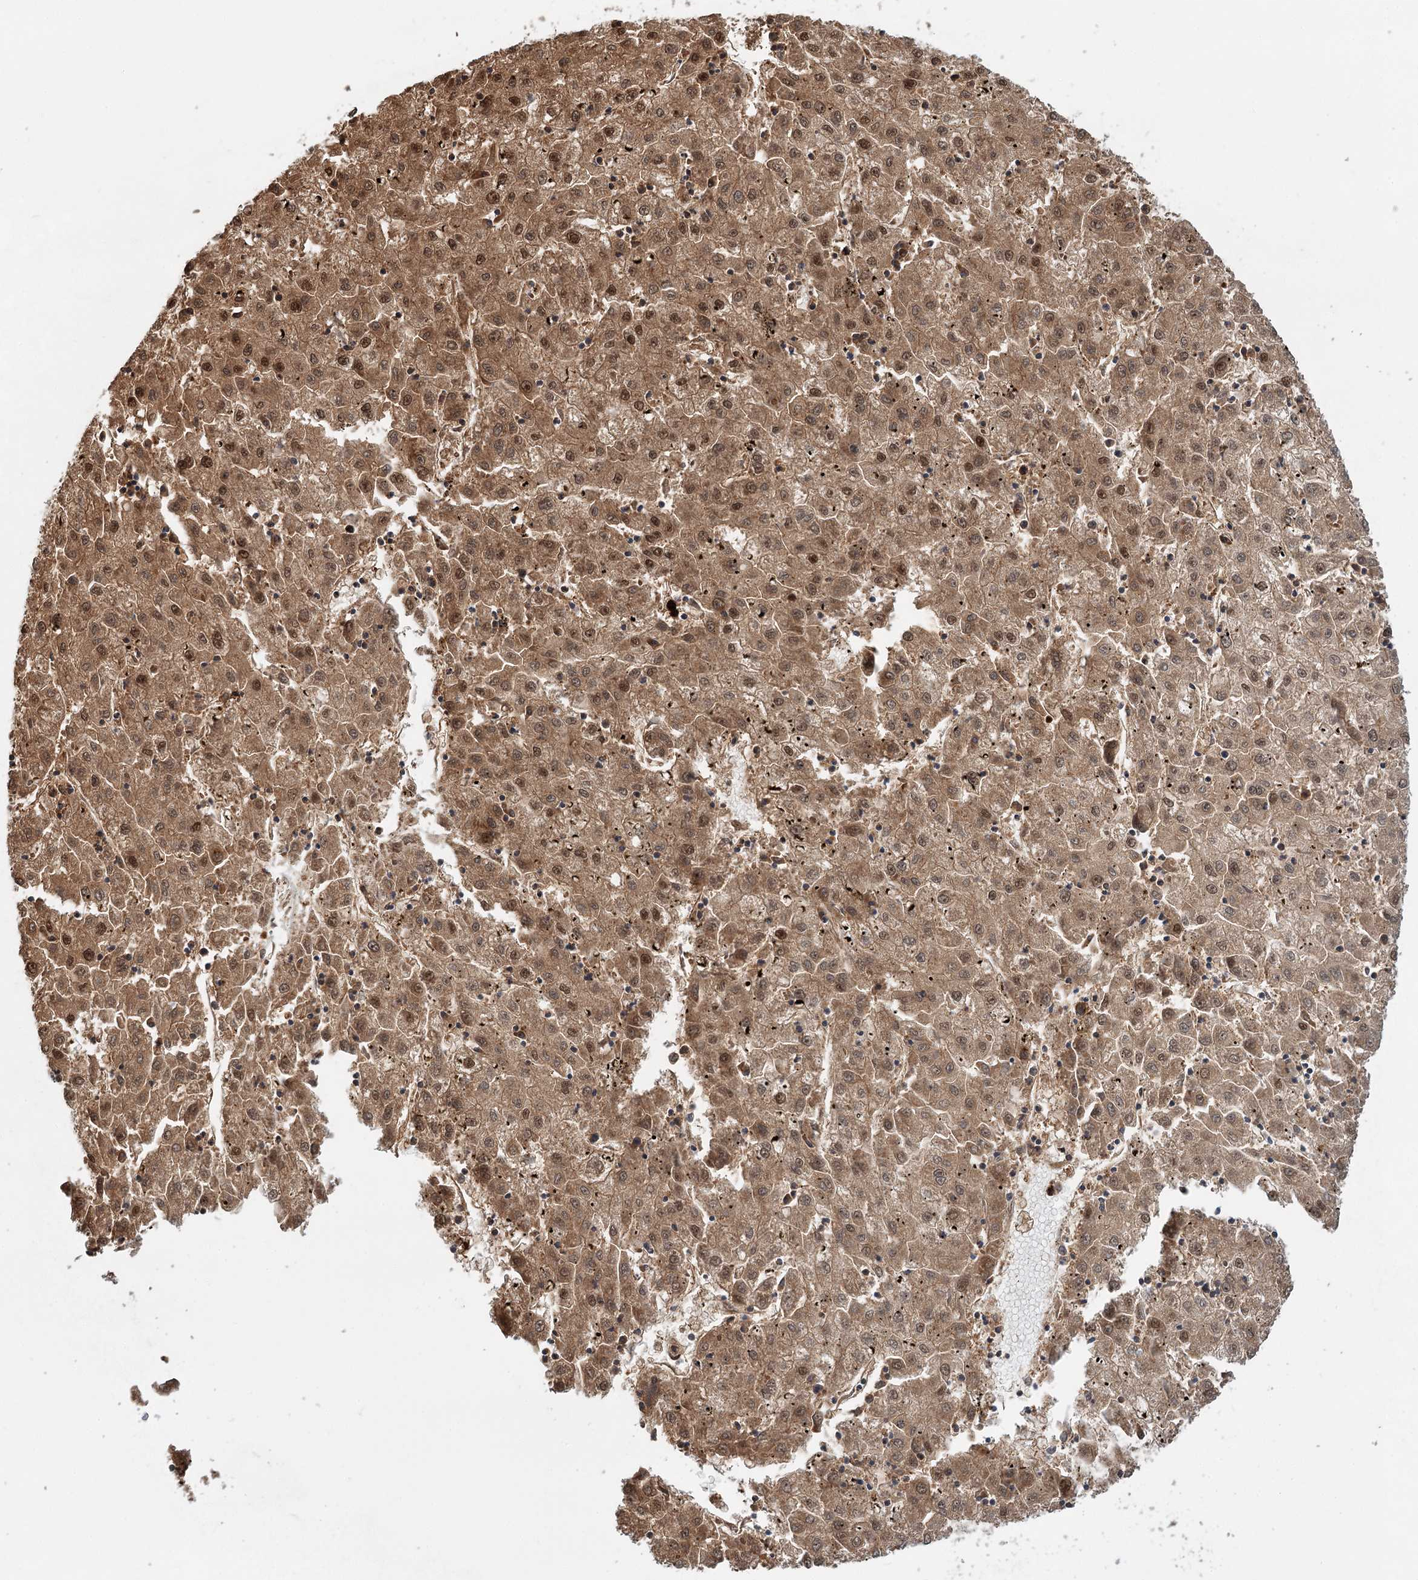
{"staining": {"intensity": "moderate", "quantity": ">75%", "location": "cytoplasmic/membranous,nuclear"}, "tissue": "liver cancer", "cell_type": "Tumor cells", "image_type": "cancer", "snomed": [{"axis": "morphology", "description": "Carcinoma, Hepatocellular, NOS"}, {"axis": "topography", "description": "Liver"}], "caption": "IHC photomicrograph of neoplastic tissue: hepatocellular carcinoma (liver) stained using IHC demonstrates medium levels of moderate protein expression localized specifically in the cytoplasmic/membranous and nuclear of tumor cells, appearing as a cytoplasmic/membranous and nuclear brown color.", "gene": "N6AMT1", "patient": {"sex": "male", "age": 72}}